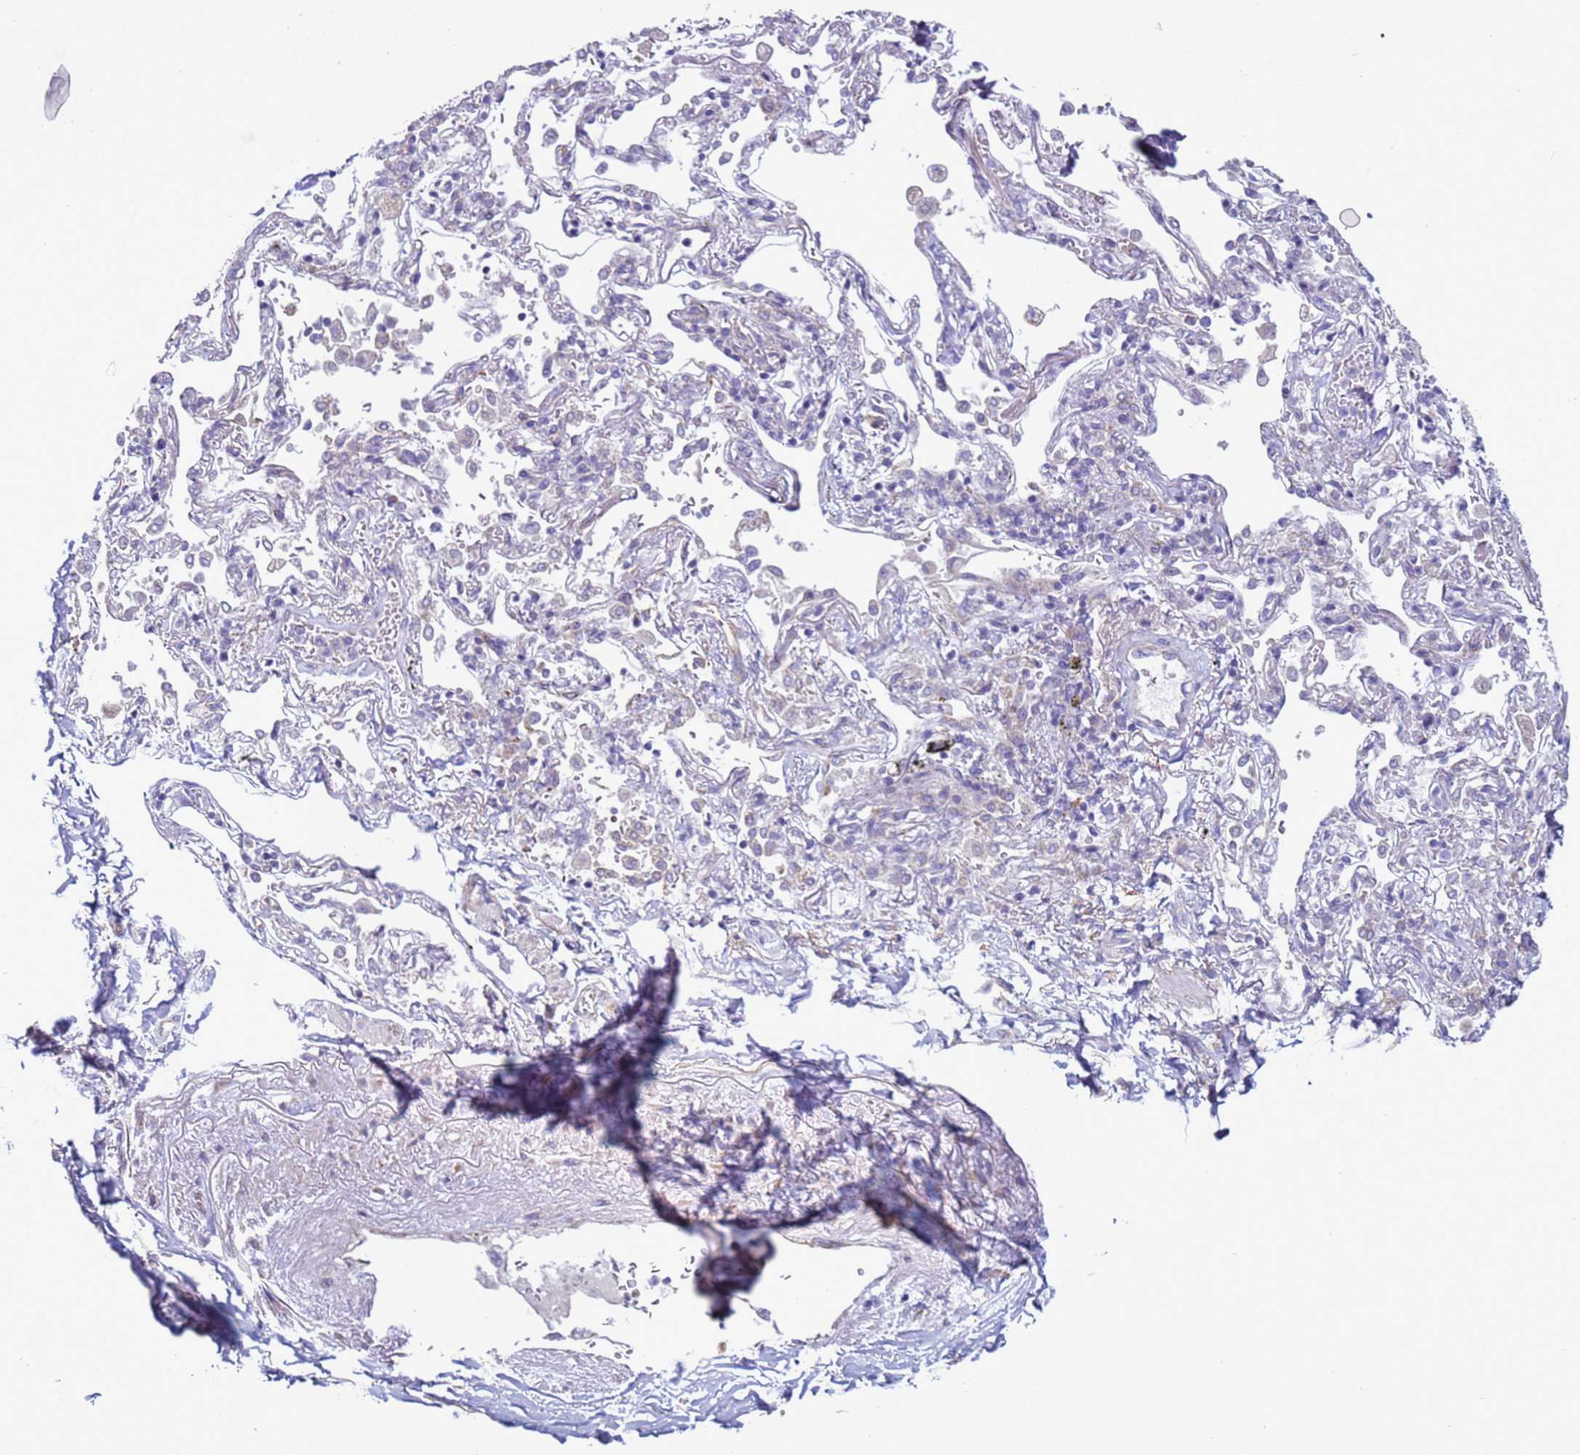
{"staining": {"intensity": "negative", "quantity": "none", "location": "none"}, "tissue": "adipose tissue", "cell_type": "Adipocytes", "image_type": "normal", "snomed": [{"axis": "morphology", "description": "Normal tissue, NOS"}, {"axis": "topography", "description": "Cartilage tissue"}], "caption": "Adipocytes are negative for brown protein staining in unremarkable adipose tissue. (DAB IHC with hematoxylin counter stain).", "gene": "ABHD17B", "patient": {"sex": "male", "age": 73}}